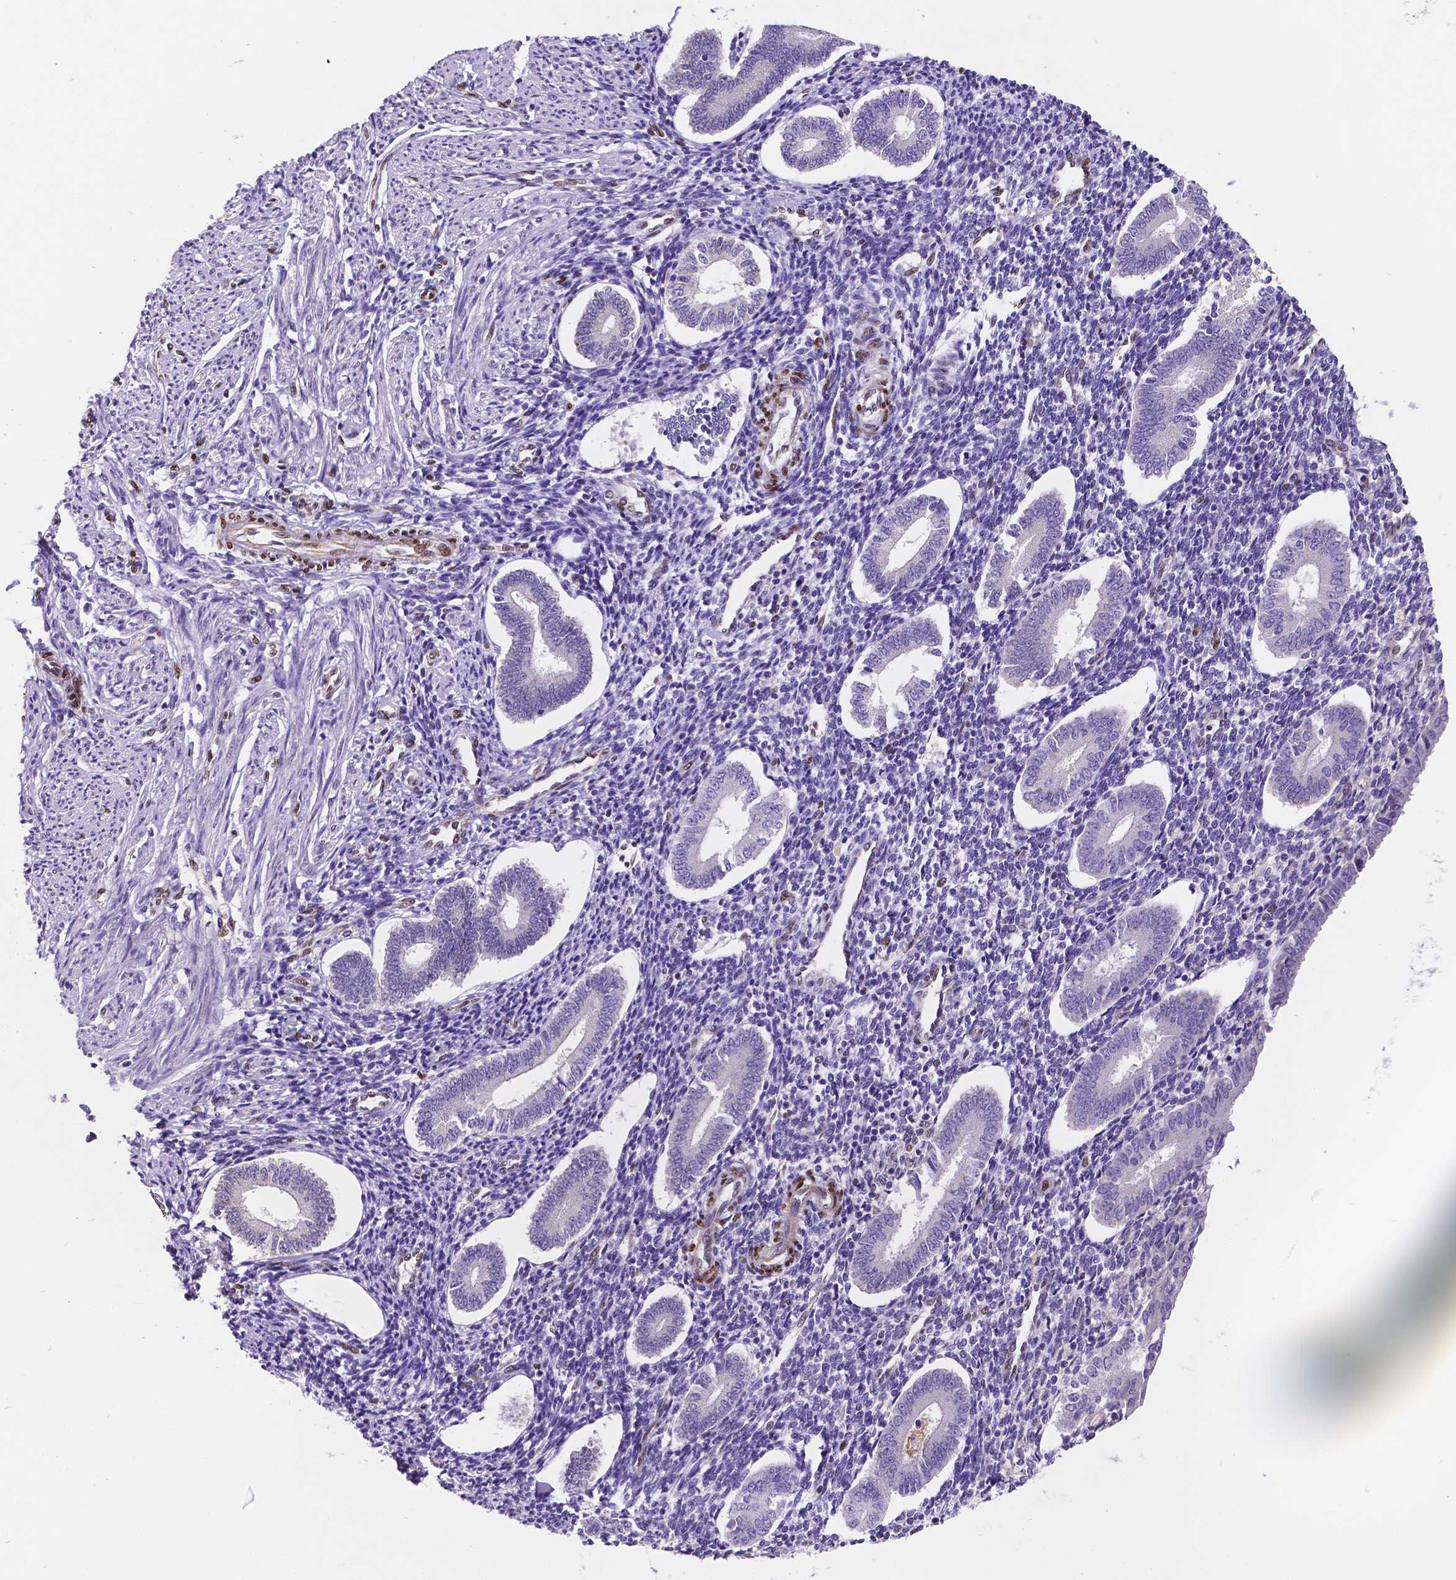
{"staining": {"intensity": "negative", "quantity": "none", "location": "none"}, "tissue": "endometrium", "cell_type": "Cells in endometrial stroma", "image_type": "normal", "snomed": [{"axis": "morphology", "description": "Normal tissue, NOS"}, {"axis": "topography", "description": "Endometrium"}], "caption": "The immunohistochemistry image has no significant expression in cells in endometrial stroma of endometrium.", "gene": "MEF2C", "patient": {"sex": "female", "age": 40}}